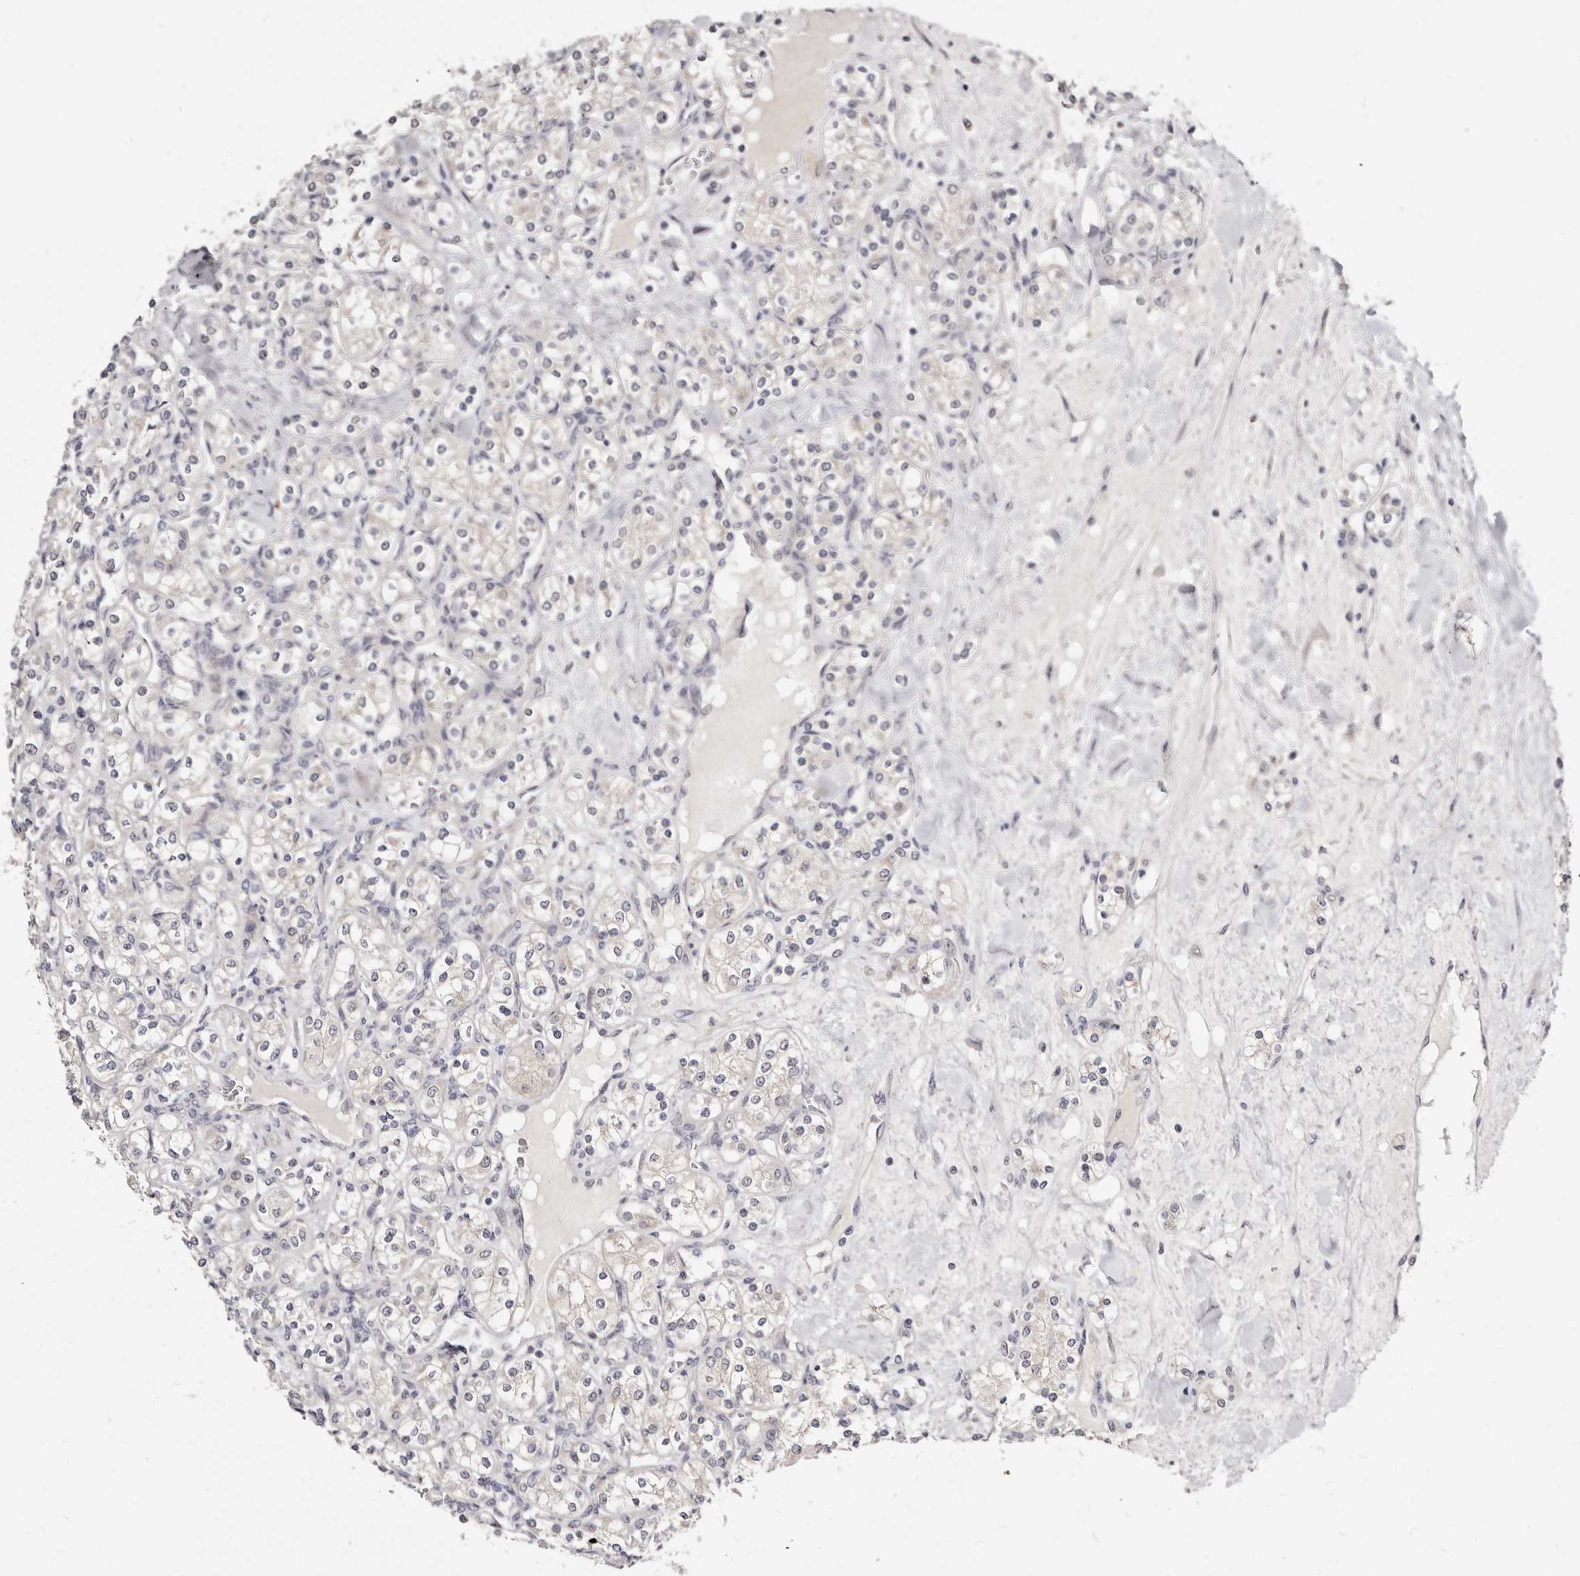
{"staining": {"intensity": "negative", "quantity": "none", "location": "none"}, "tissue": "renal cancer", "cell_type": "Tumor cells", "image_type": "cancer", "snomed": [{"axis": "morphology", "description": "Adenocarcinoma, NOS"}, {"axis": "topography", "description": "Kidney"}], "caption": "A high-resolution image shows IHC staining of renal cancer (adenocarcinoma), which shows no significant positivity in tumor cells. (Stains: DAB (3,3'-diaminobenzidine) immunohistochemistry with hematoxylin counter stain, Microscopy: brightfield microscopy at high magnification).", "gene": "KLHL4", "patient": {"sex": "male", "age": 77}}